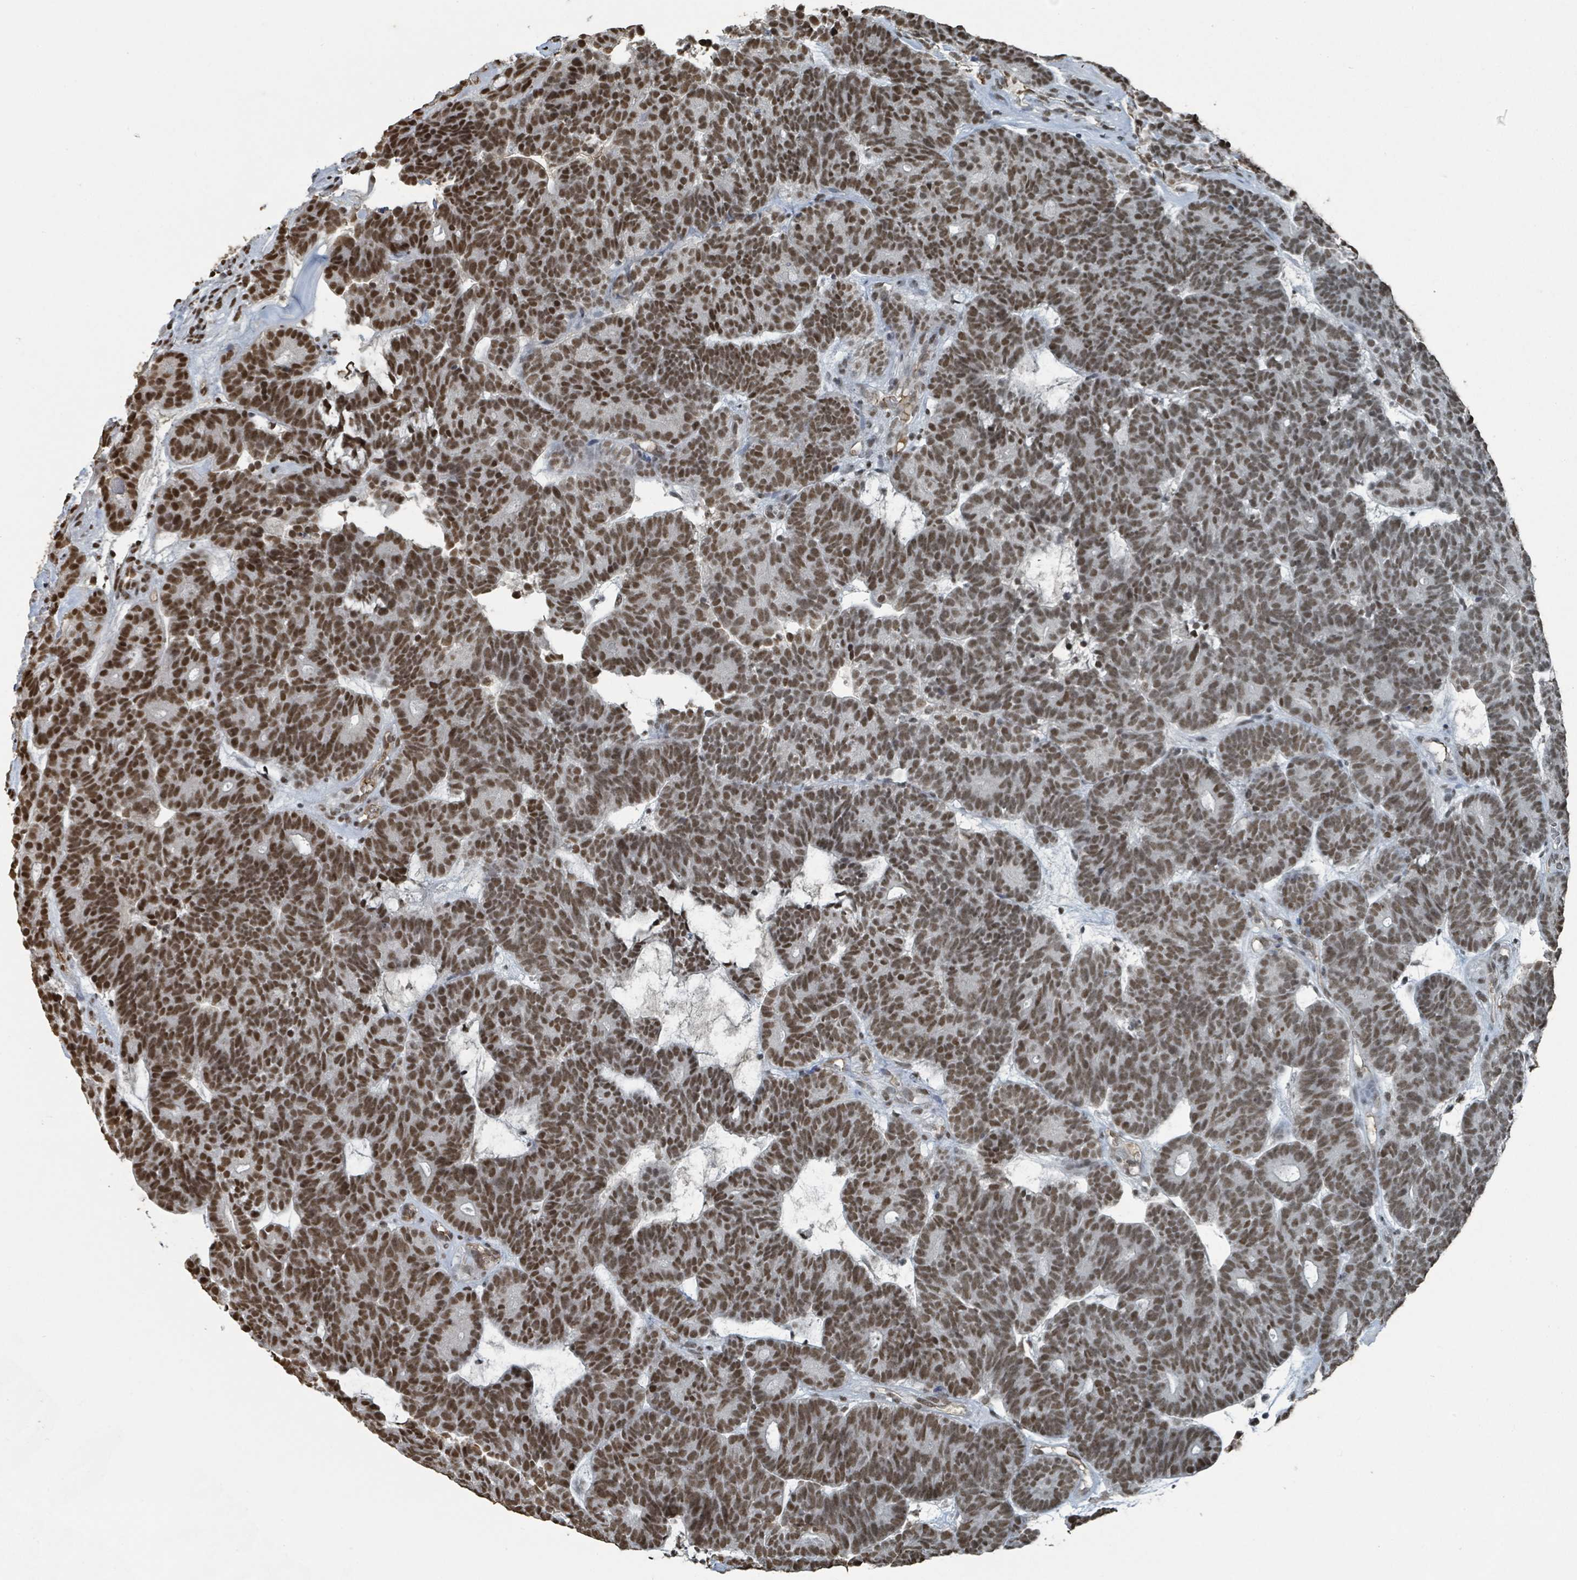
{"staining": {"intensity": "moderate", "quantity": ">75%", "location": "nuclear"}, "tissue": "head and neck cancer", "cell_type": "Tumor cells", "image_type": "cancer", "snomed": [{"axis": "morphology", "description": "Adenocarcinoma, NOS"}, {"axis": "topography", "description": "Head-Neck"}], "caption": "A brown stain labels moderate nuclear positivity of a protein in human head and neck adenocarcinoma tumor cells.", "gene": "PHIP", "patient": {"sex": "female", "age": 81}}